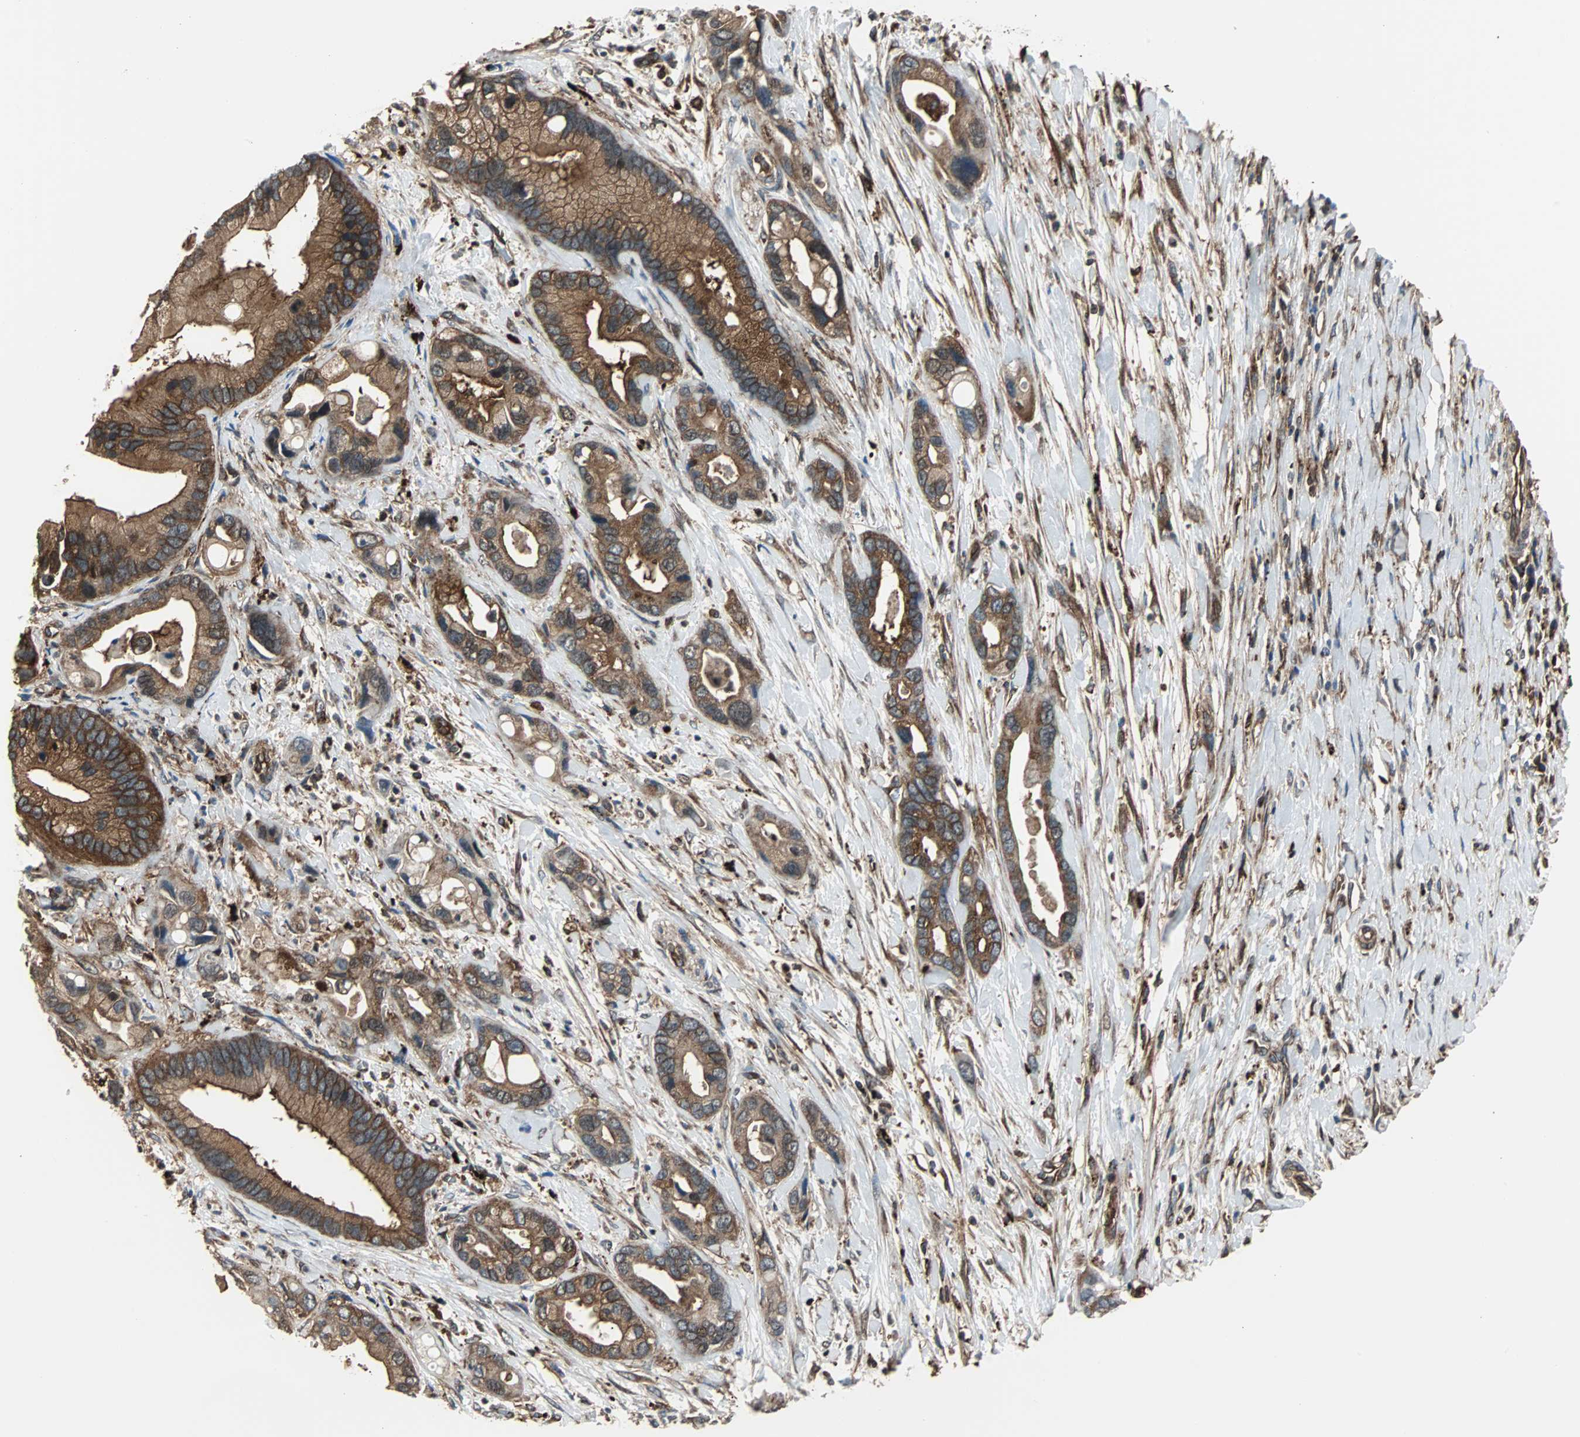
{"staining": {"intensity": "strong", "quantity": ">75%", "location": "cytoplasmic/membranous"}, "tissue": "pancreatic cancer", "cell_type": "Tumor cells", "image_type": "cancer", "snomed": [{"axis": "morphology", "description": "Adenocarcinoma, NOS"}, {"axis": "topography", "description": "Pancreas"}], "caption": "Protein staining displays strong cytoplasmic/membranous staining in about >75% of tumor cells in pancreatic cancer. (Stains: DAB in brown, nuclei in blue, Microscopy: brightfield microscopy at high magnification).", "gene": "RELA", "patient": {"sex": "female", "age": 77}}